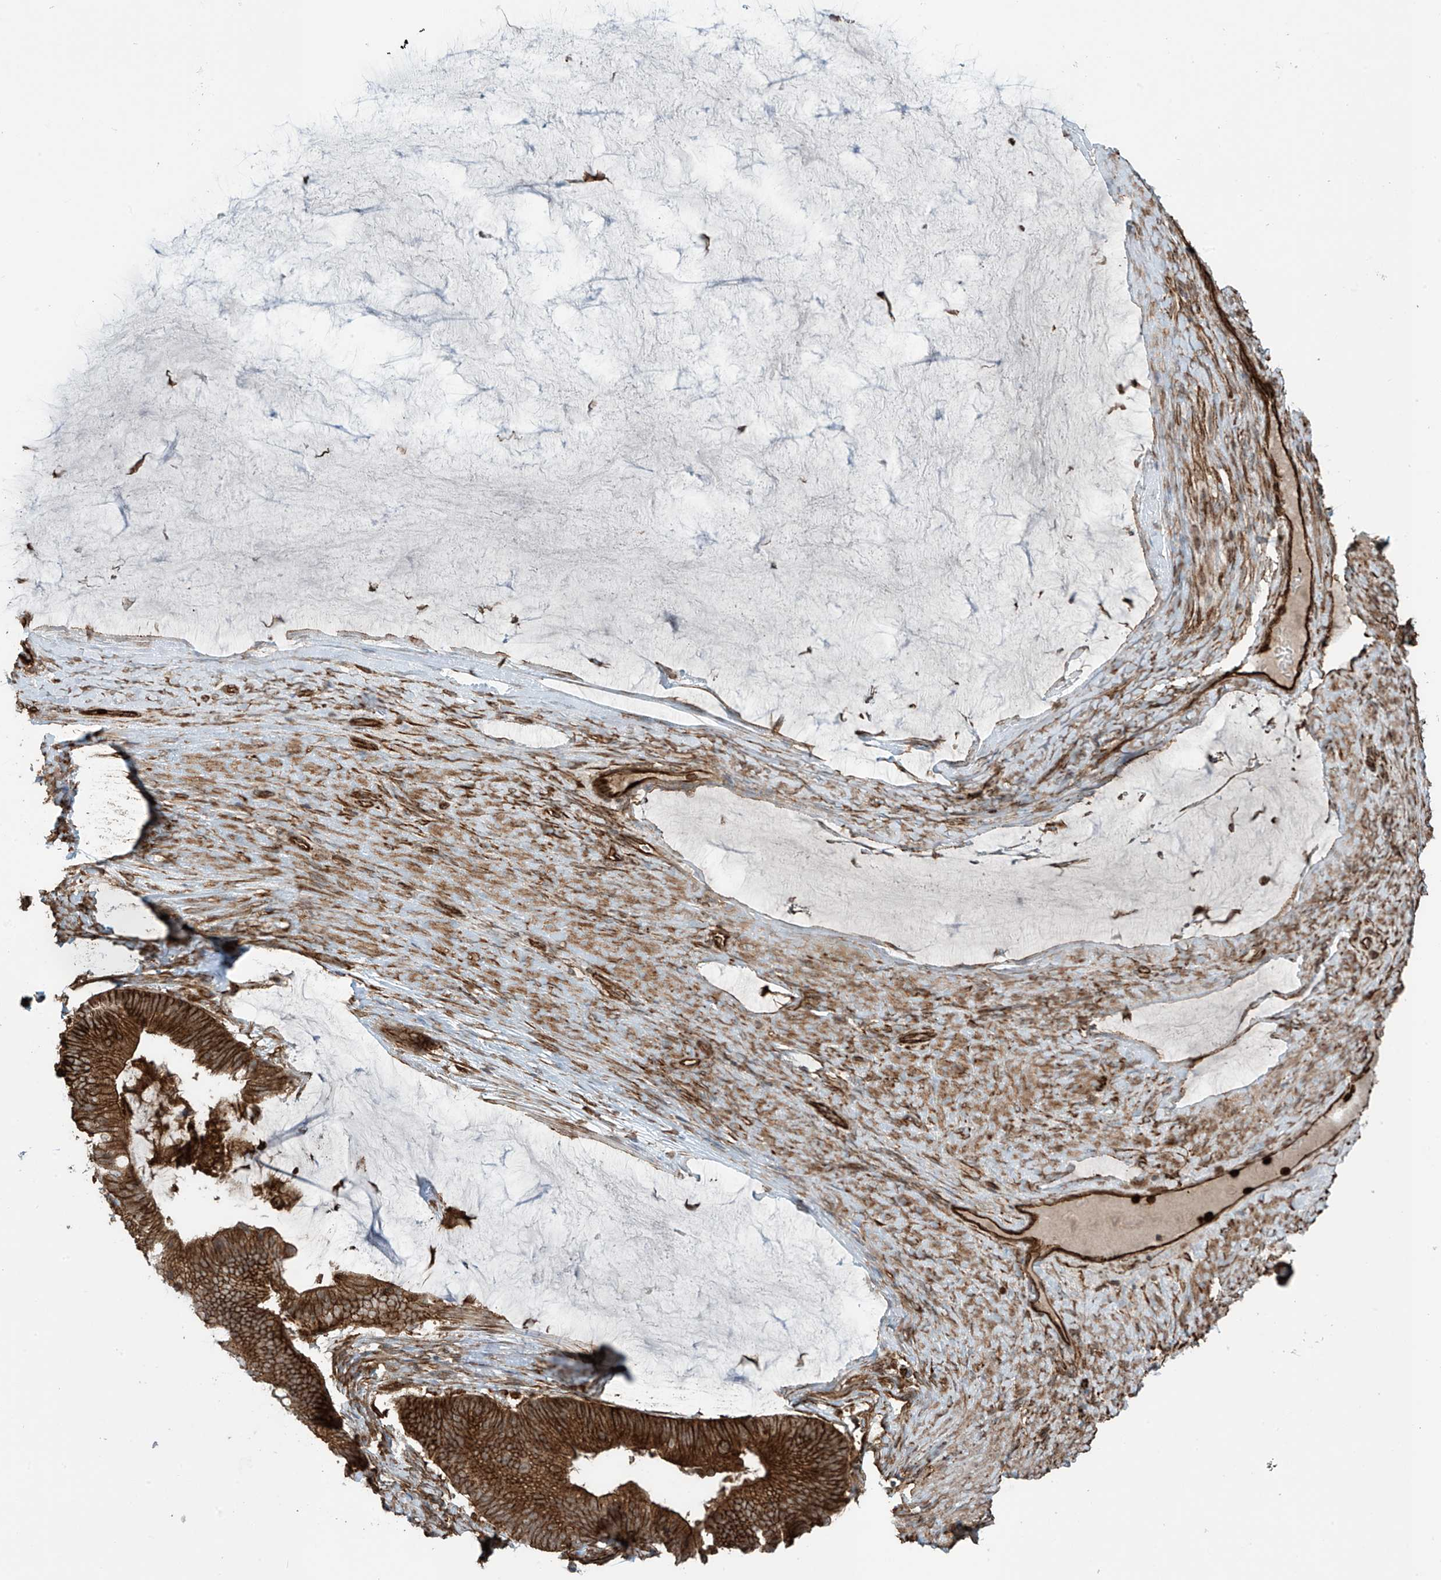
{"staining": {"intensity": "strong", "quantity": ">75%", "location": "cytoplasmic/membranous"}, "tissue": "ovarian cancer", "cell_type": "Tumor cells", "image_type": "cancer", "snomed": [{"axis": "morphology", "description": "Cystadenocarcinoma, mucinous, NOS"}, {"axis": "topography", "description": "Ovary"}], "caption": "This is an image of IHC staining of mucinous cystadenocarcinoma (ovarian), which shows strong staining in the cytoplasmic/membranous of tumor cells.", "gene": "SLC9A2", "patient": {"sex": "female", "age": 61}}